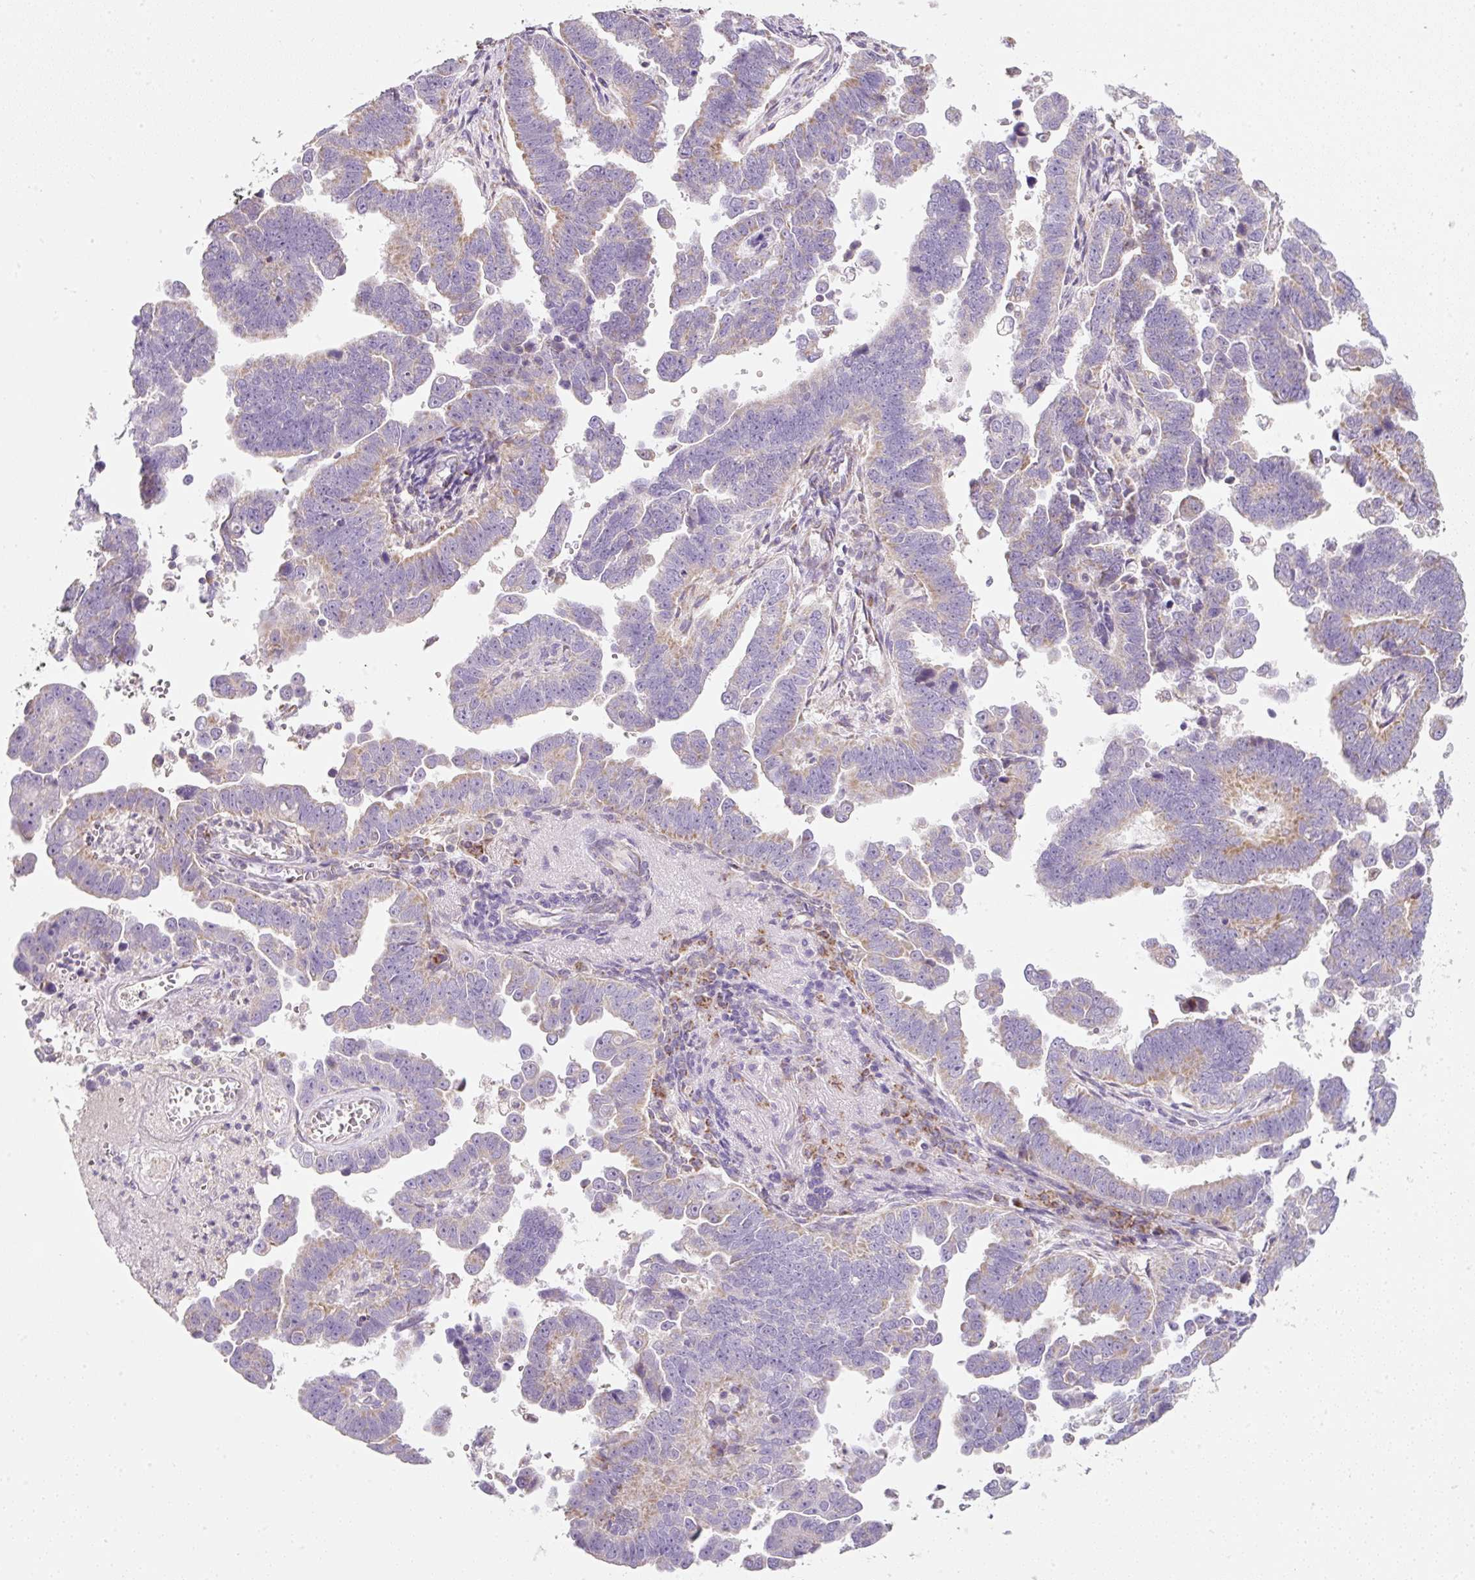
{"staining": {"intensity": "moderate", "quantity": "25%-75%", "location": "cytoplasmic/membranous"}, "tissue": "endometrial cancer", "cell_type": "Tumor cells", "image_type": "cancer", "snomed": [{"axis": "morphology", "description": "Adenocarcinoma, NOS"}, {"axis": "topography", "description": "Endometrium"}], "caption": "Endometrial cancer stained with IHC reveals moderate cytoplasmic/membranous positivity in about 25%-75% of tumor cells. (Brightfield microscopy of DAB IHC at high magnification).", "gene": "NDUFA1", "patient": {"sex": "female", "age": 75}}